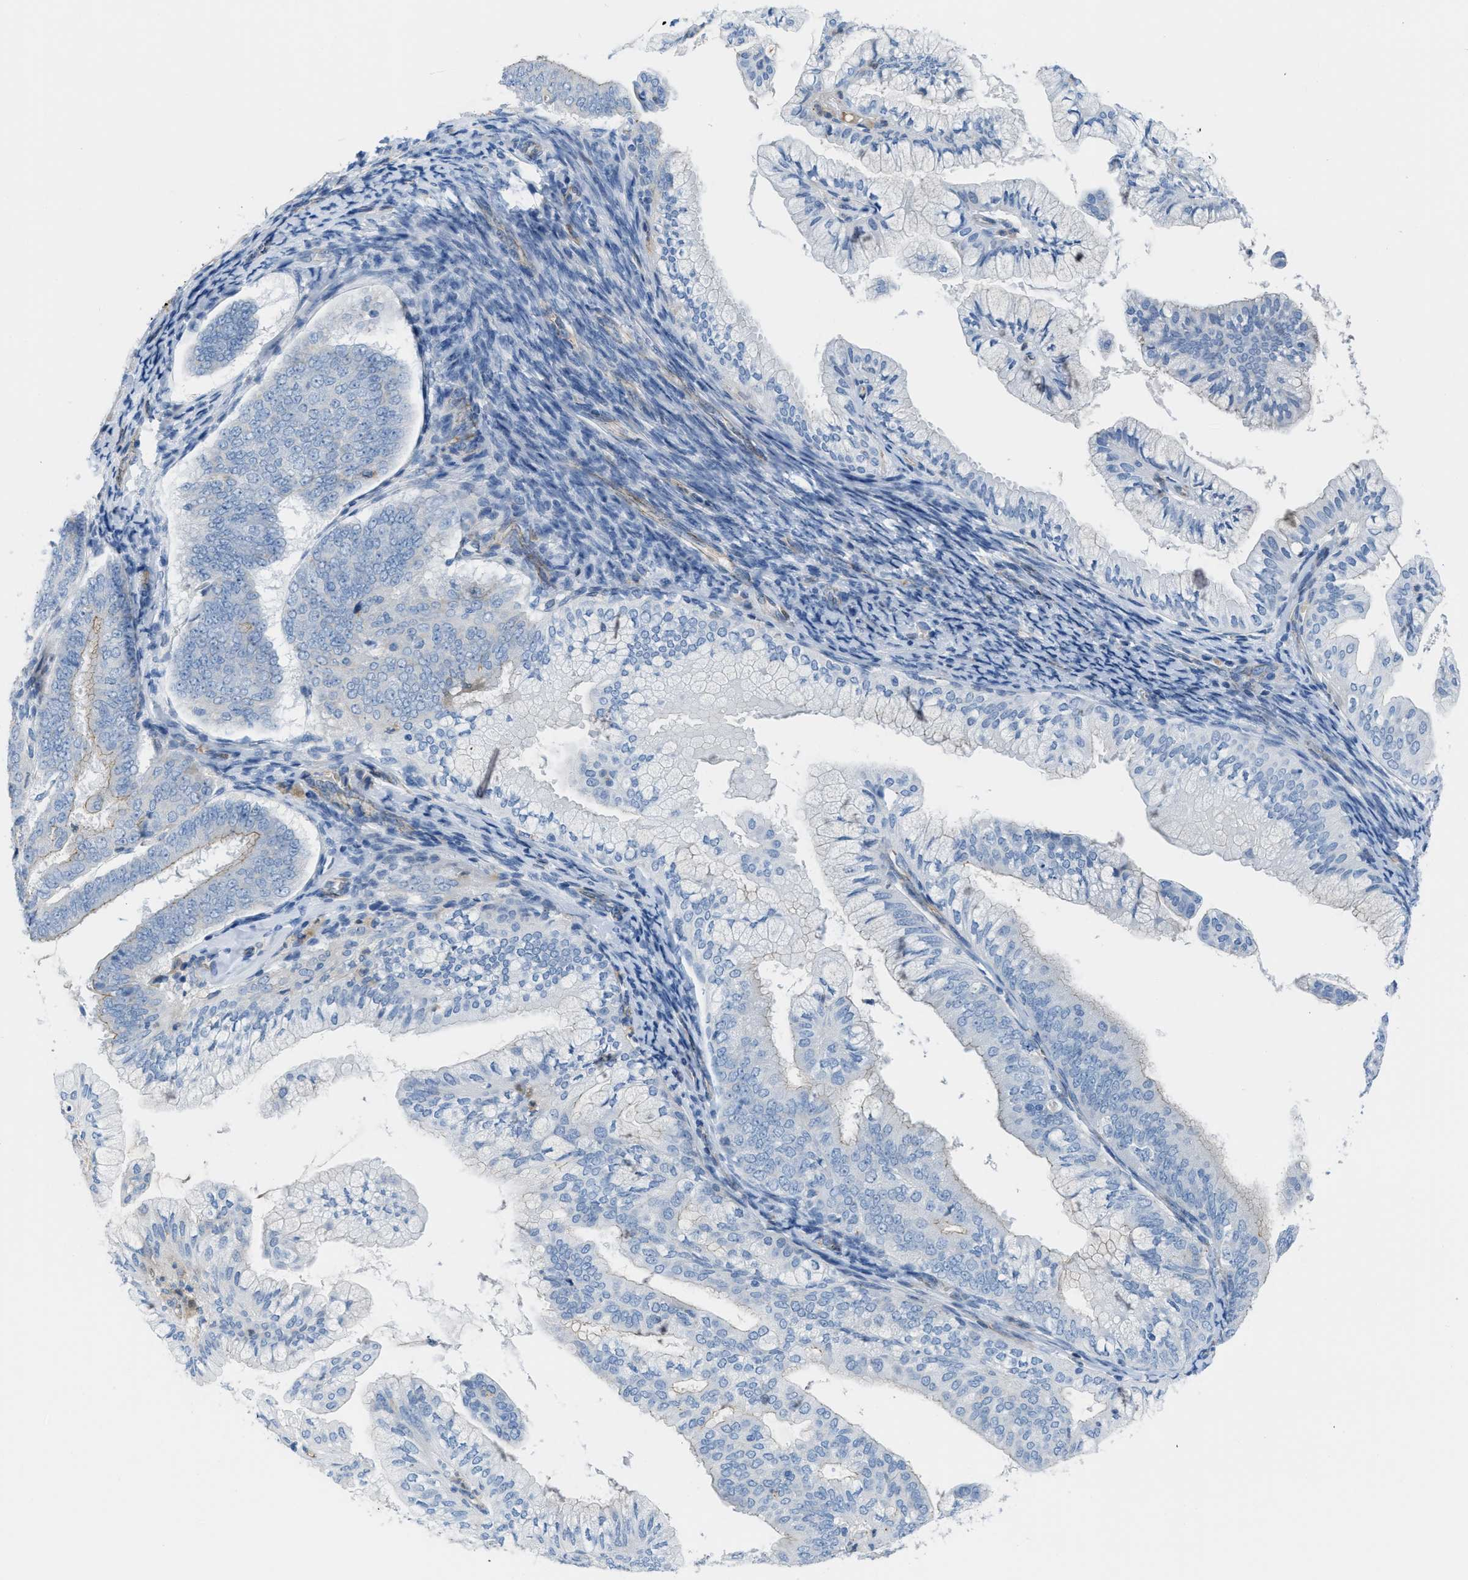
{"staining": {"intensity": "weak", "quantity": "<25%", "location": "cytoplasmic/membranous"}, "tissue": "endometrial cancer", "cell_type": "Tumor cells", "image_type": "cancer", "snomed": [{"axis": "morphology", "description": "Adenocarcinoma, NOS"}, {"axis": "topography", "description": "Endometrium"}], "caption": "Tumor cells show no significant positivity in endometrial cancer.", "gene": "CRB3", "patient": {"sex": "female", "age": 63}}